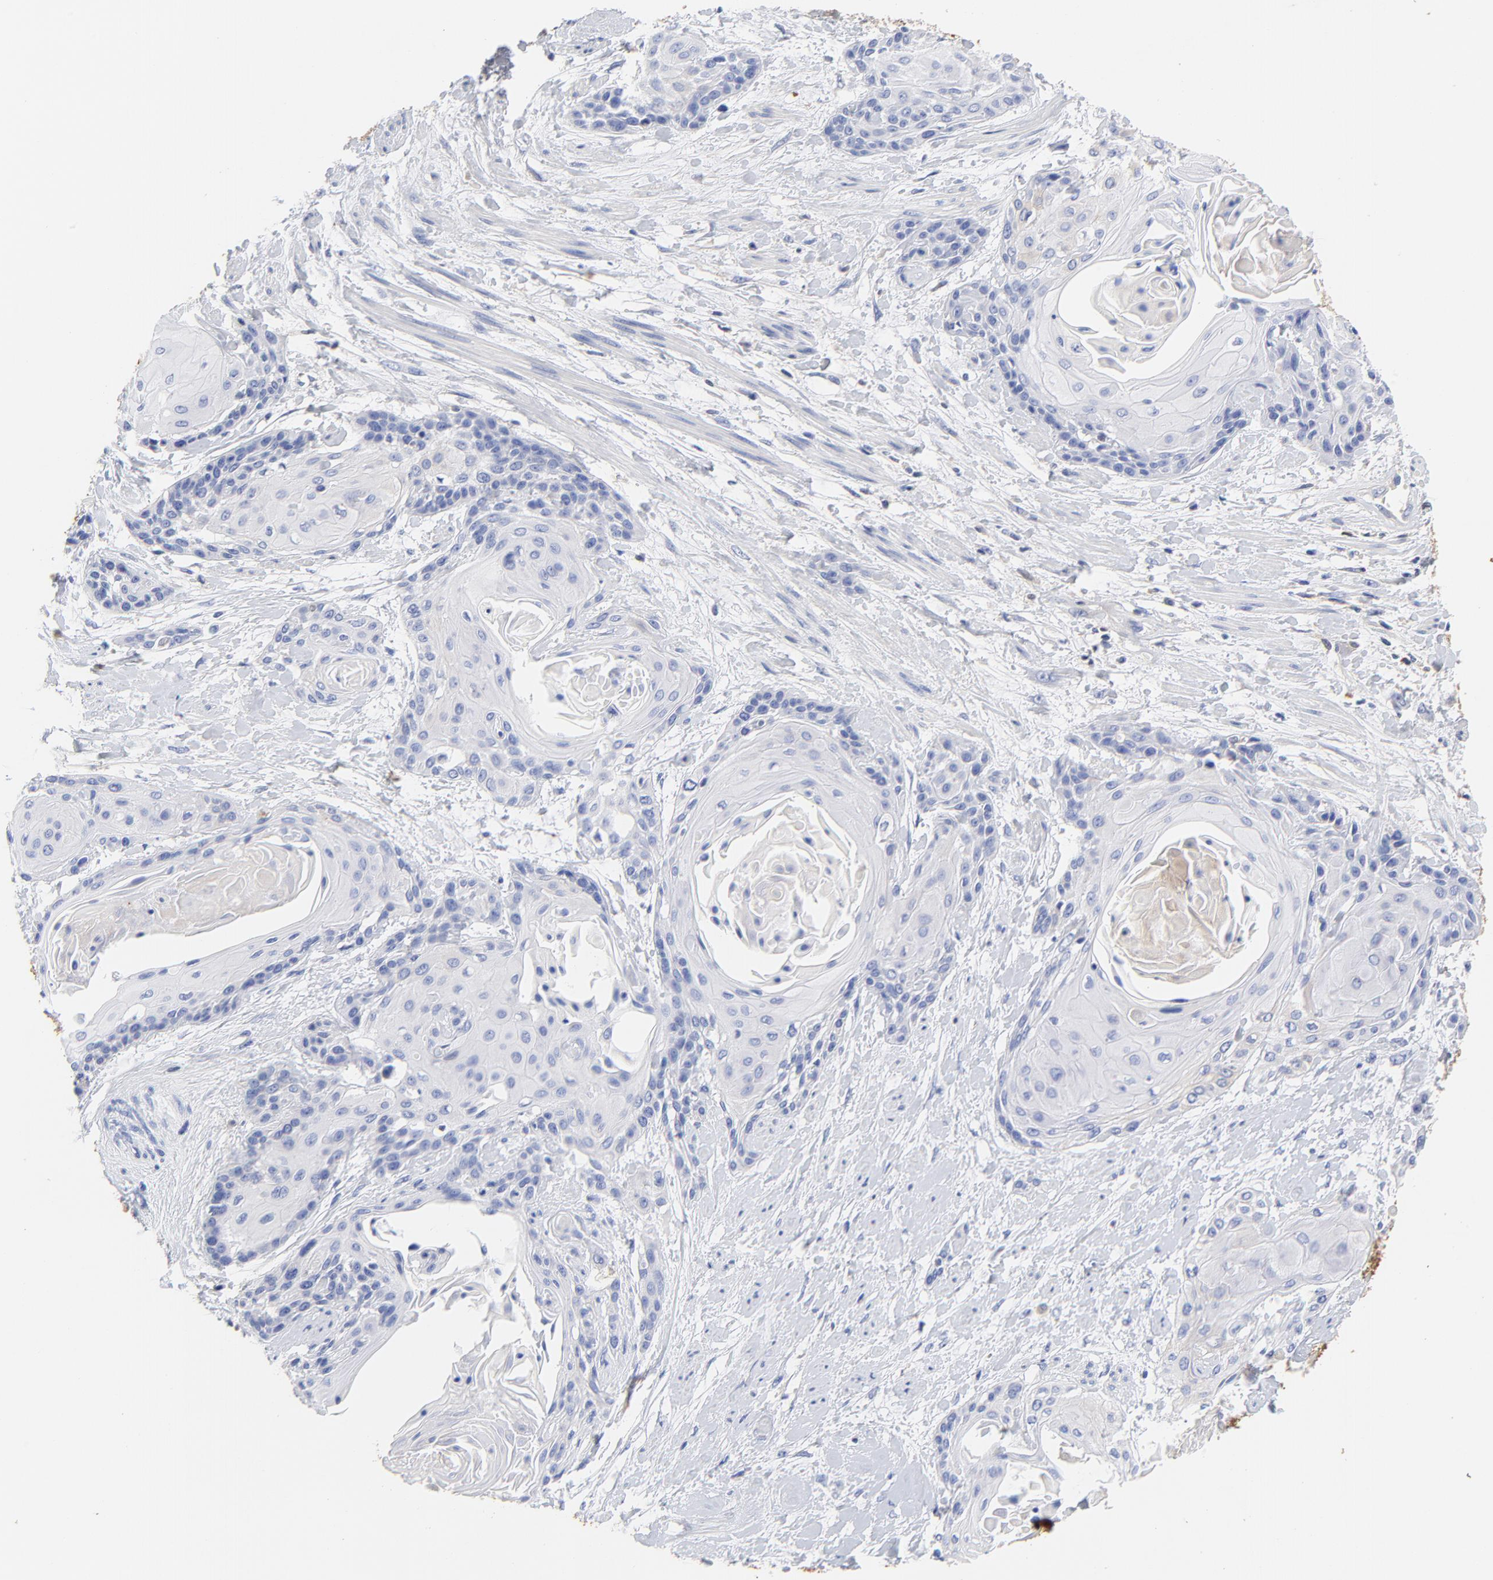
{"staining": {"intensity": "negative", "quantity": "none", "location": "none"}, "tissue": "cervical cancer", "cell_type": "Tumor cells", "image_type": "cancer", "snomed": [{"axis": "morphology", "description": "Squamous cell carcinoma, NOS"}, {"axis": "topography", "description": "Cervix"}], "caption": "IHC of human squamous cell carcinoma (cervical) exhibits no staining in tumor cells.", "gene": "IGLV3-10", "patient": {"sex": "female", "age": 57}}